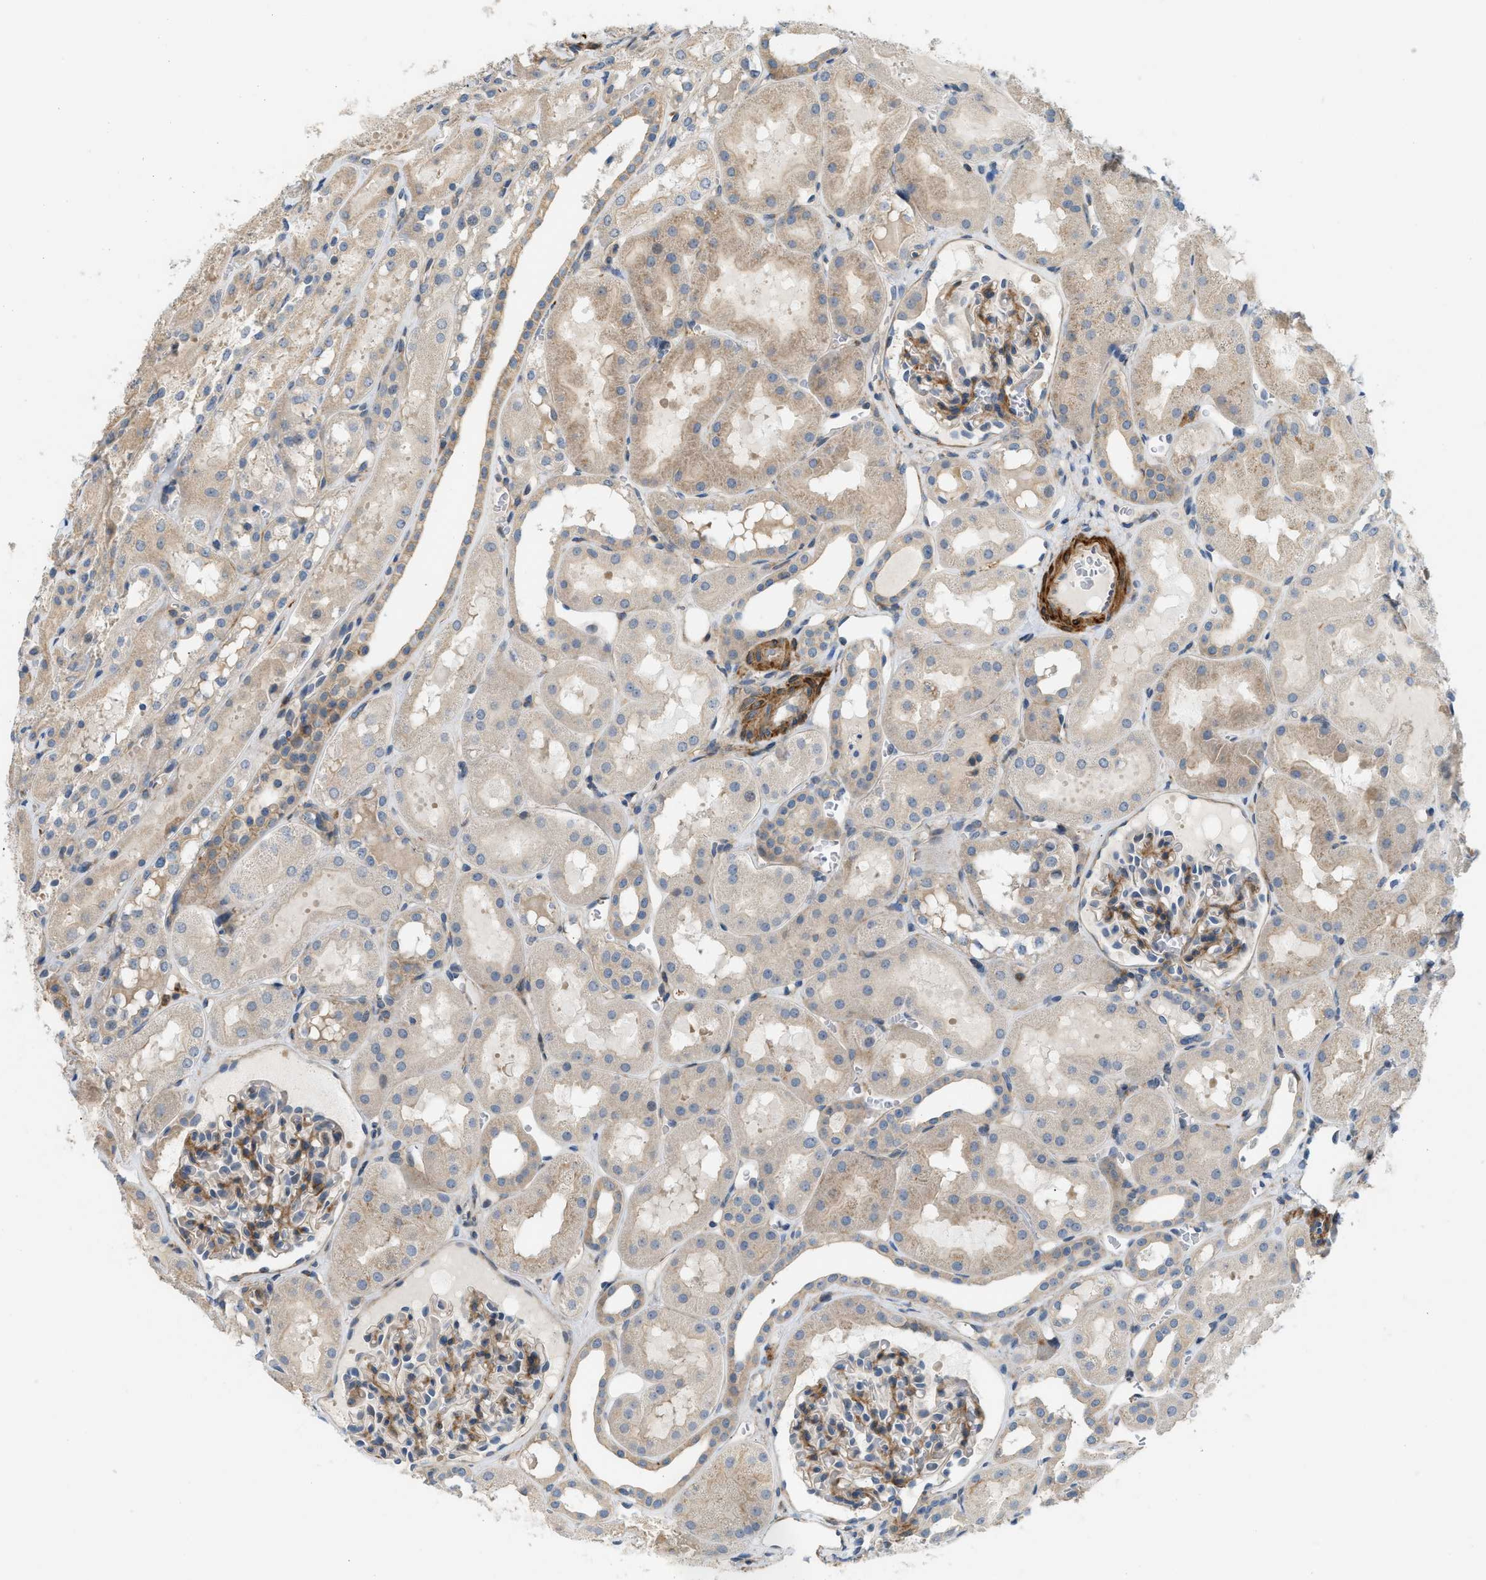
{"staining": {"intensity": "moderate", "quantity": "25%-75%", "location": "cytoplasmic/membranous"}, "tissue": "kidney", "cell_type": "Cells in glomeruli", "image_type": "normal", "snomed": [{"axis": "morphology", "description": "Normal tissue, NOS"}, {"axis": "topography", "description": "Kidney"}, {"axis": "topography", "description": "Urinary bladder"}], "caption": "A photomicrograph showing moderate cytoplasmic/membranous staining in about 25%-75% of cells in glomeruli in normal kidney, as visualized by brown immunohistochemical staining.", "gene": "BTN3A2", "patient": {"sex": "male", "age": 16}}